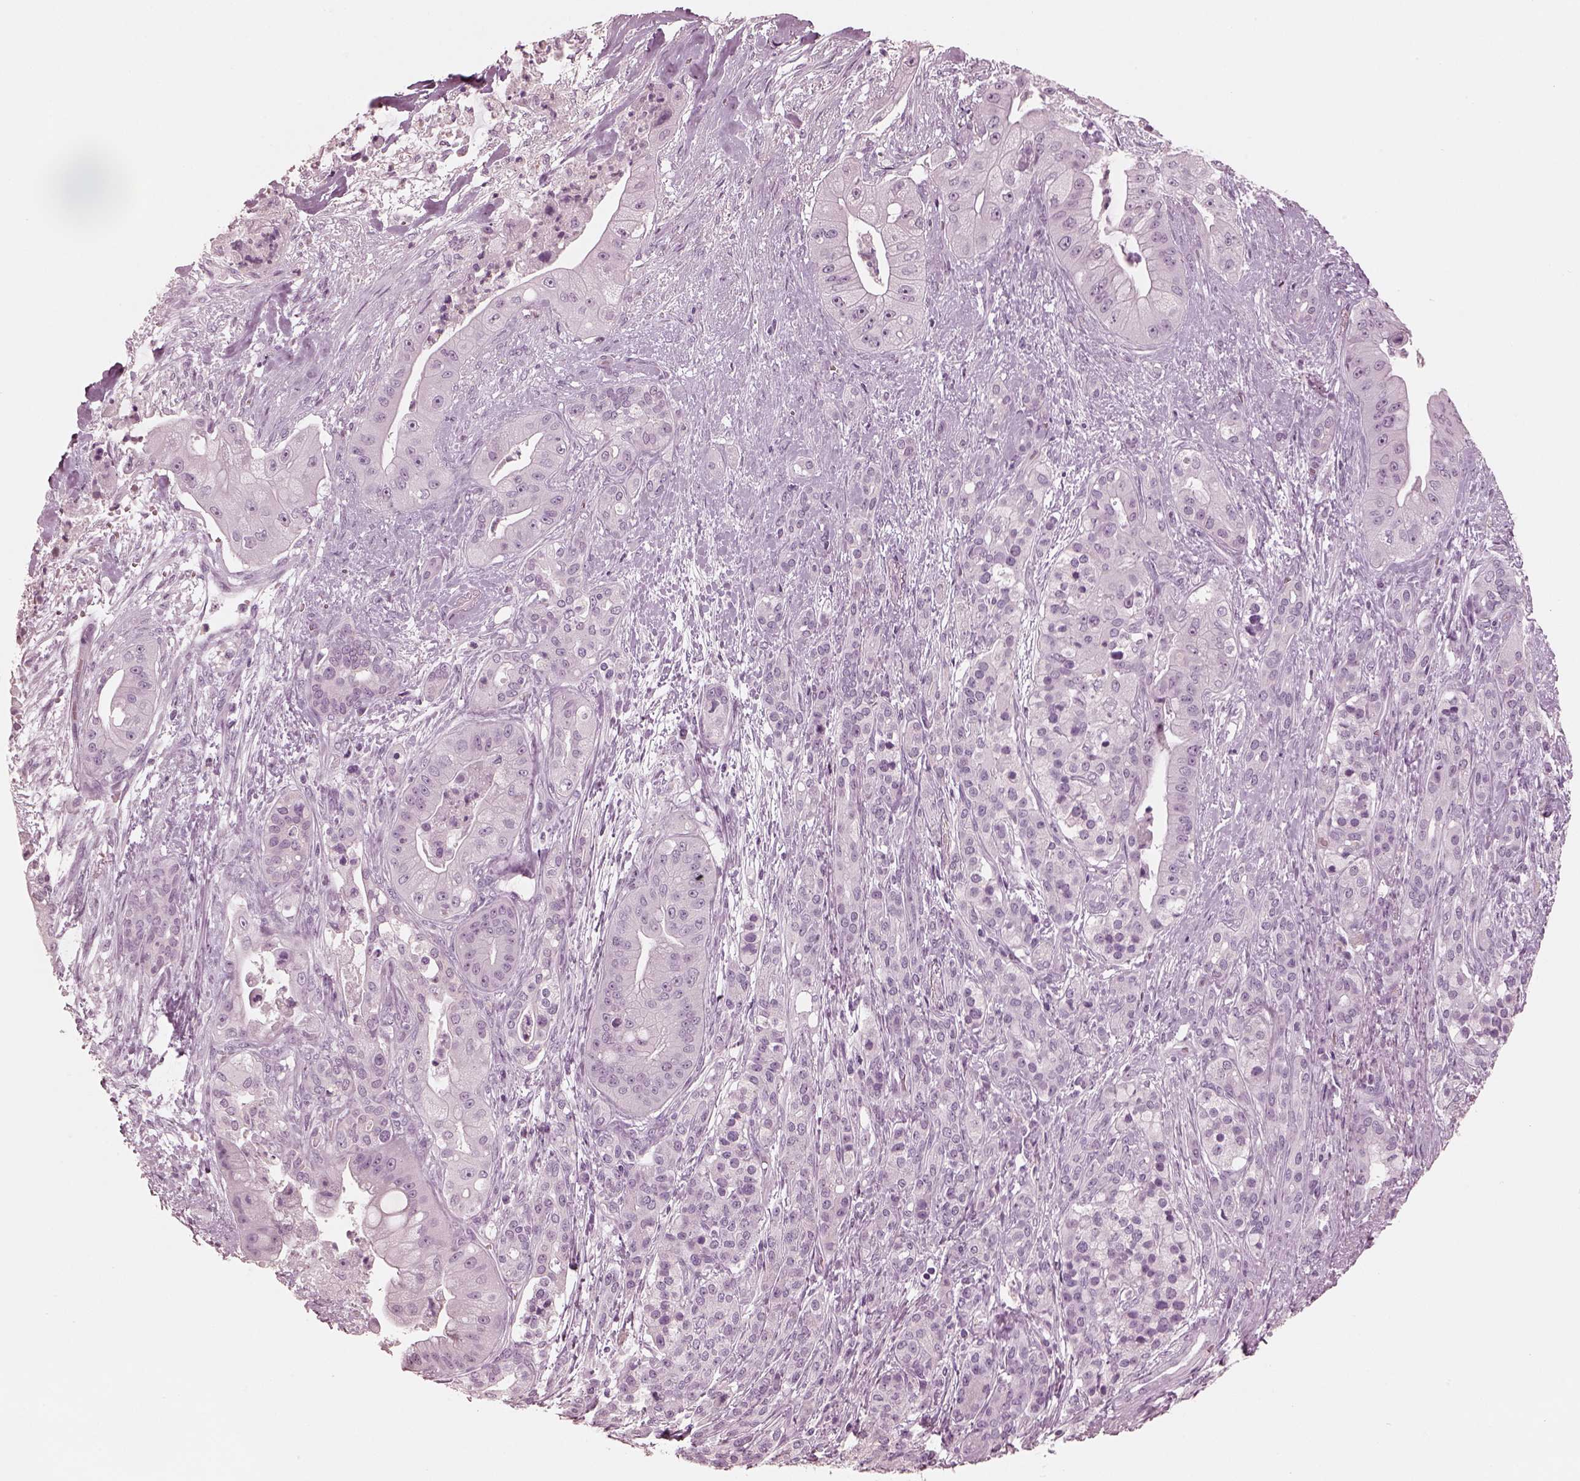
{"staining": {"intensity": "negative", "quantity": "none", "location": "none"}, "tissue": "pancreatic cancer", "cell_type": "Tumor cells", "image_type": "cancer", "snomed": [{"axis": "morphology", "description": "Normal tissue, NOS"}, {"axis": "morphology", "description": "Inflammation, NOS"}, {"axis": "morphology", "description": "Adenocarcinoma, NOS"}, {"axis": "topography", "description": "Pancreas"}], "caption": "The image reveals no staining of tumor cells in pancreatic cancer (adenocarcinoma). The staining is performed using DAB brown chromogen with nuclei counter-stained in using hematoxylin.", "gene": "CSH1", "patient": {"sex": "male", "age": 57}}